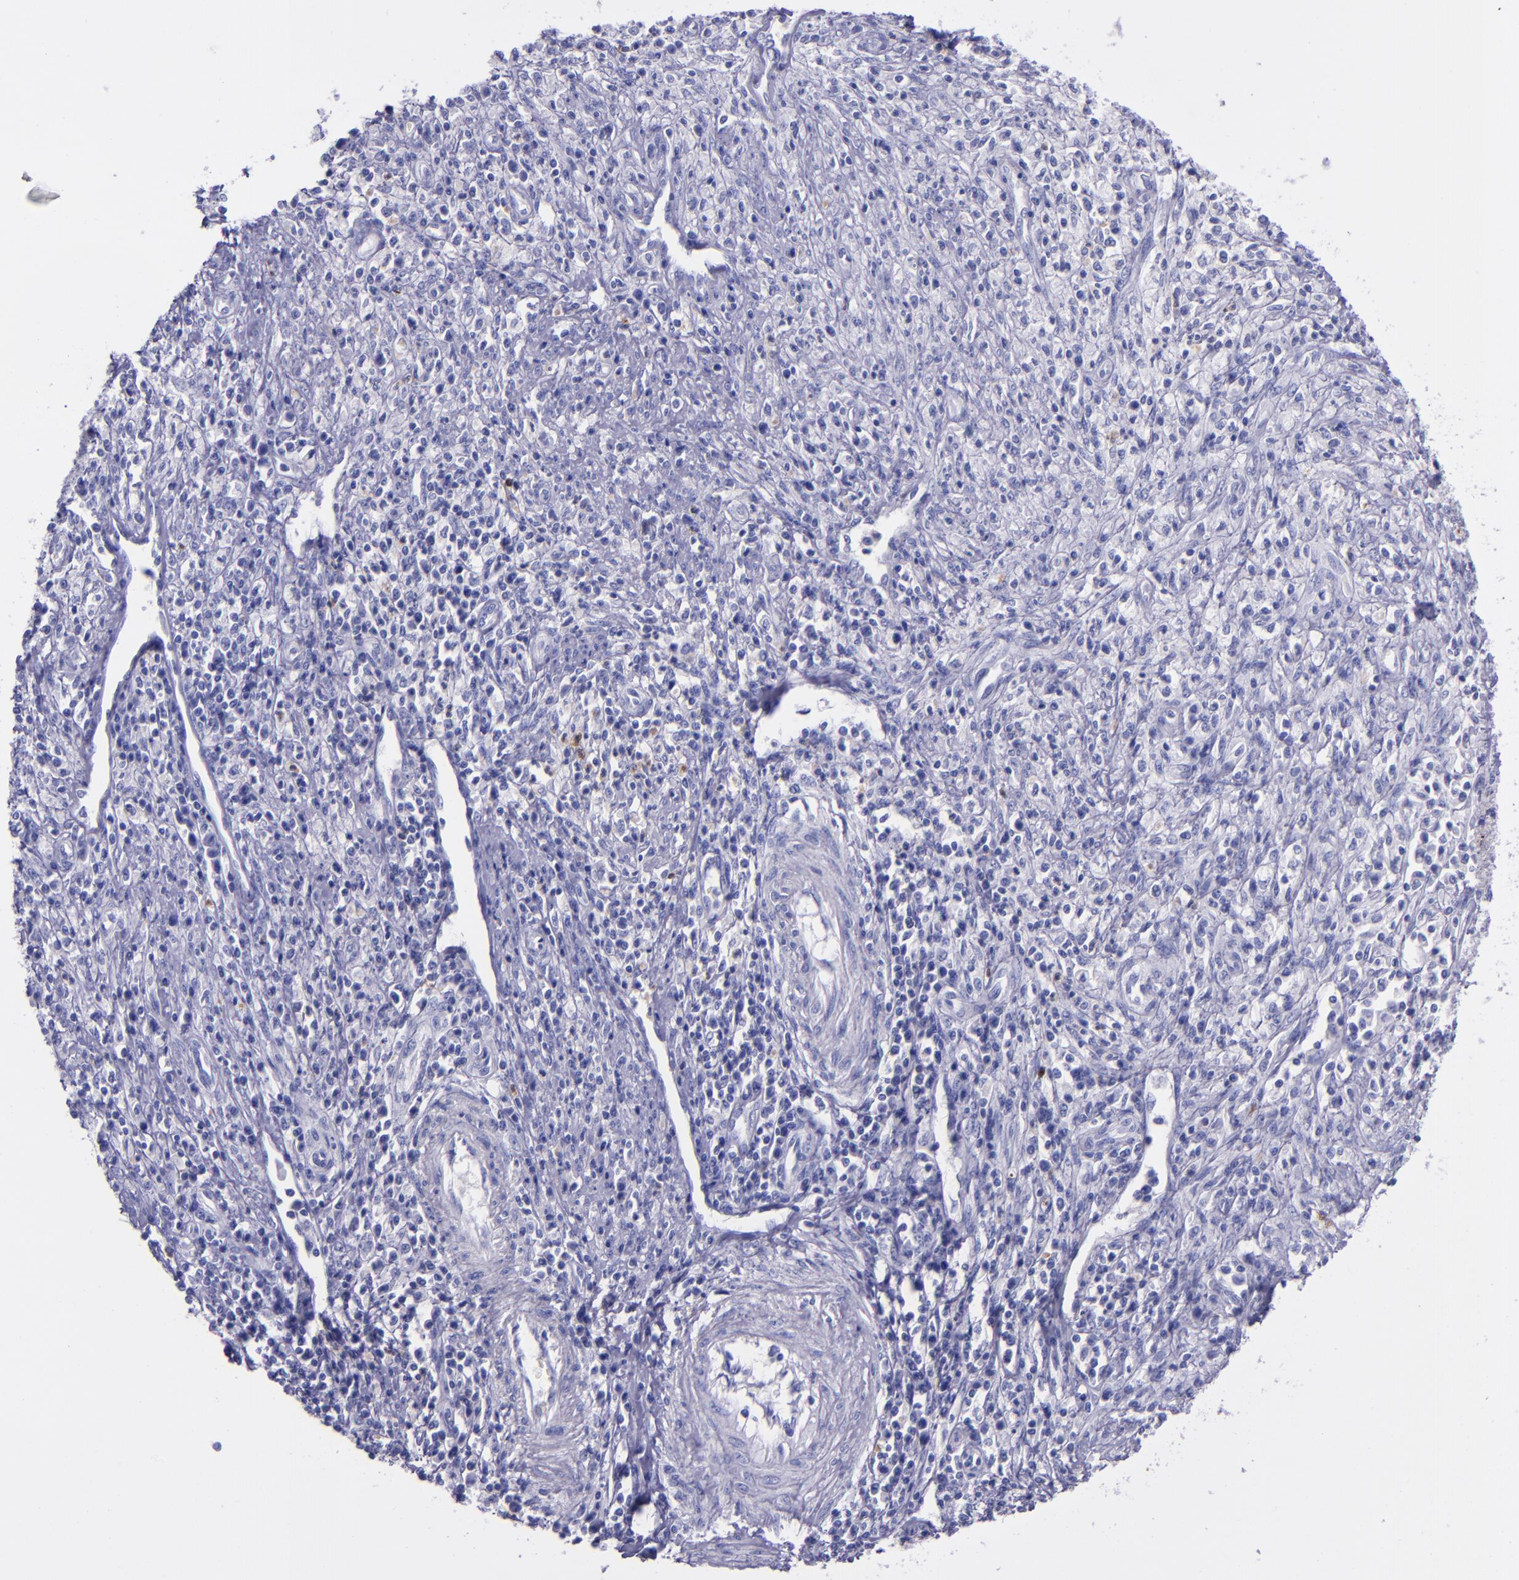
{"staining": {"intensity": "negative", "quantity": "none", "location": "none"}, "tissue": "cervical cancer", "cell_type": "Tumor cells", "image_type": "cancer", "snomed": [{"axis": "morphology", "description": "Adenocarcinoma, NOS"}, {"axis": "topography", "description": "Cervix"}], "caption": "IHC micrograph of cervical adenocarcinoma stained for a protein (brown), which displays no expression in tumor cells. (Immunohistochemistry, brightfield microscopy, high magnification).", "gene": "SLPI", "patient": {"sex": "female", "age": 36}}